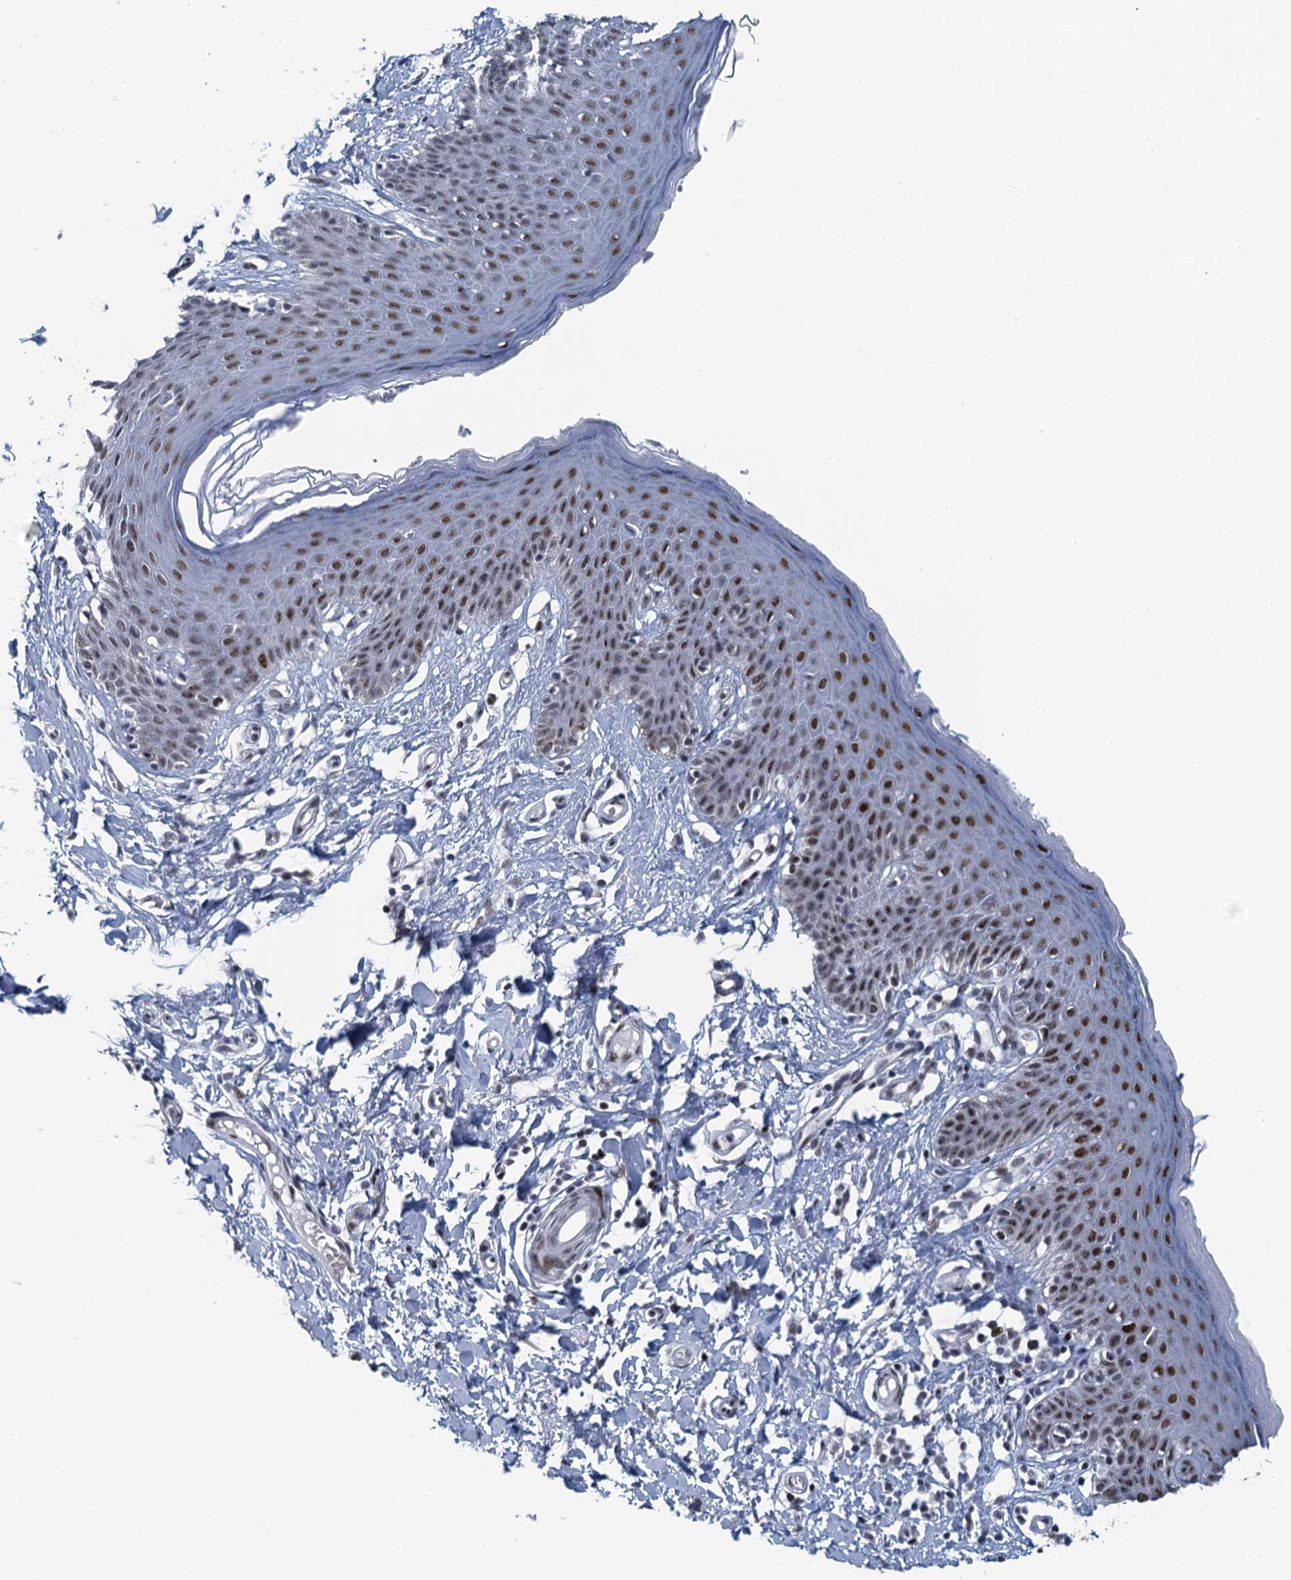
{"staining": {"intensity": "strong", "quantity": ">75%", "location": "nuclear"}, "tissue": "skin", "cell_type": "Epidermal cells", "image_type": "normal", "snomed": [{"axis": "morphology", "description": "Normal tissue, NOS"}, {"axis": "topography", "description": "Vulva"}], "caption": "Protein analysis of unremarkable skin shows strong nuclear staining in approximately >75% of epidermal cells. Using DAB (3,3'-diaminobenzidine) (brown) and hematoxylin (blue) stains, captured at high magnification using brightfield microscopy.", "gene": "TTLL9", "patient": {"sex": "female", "age": 66}}